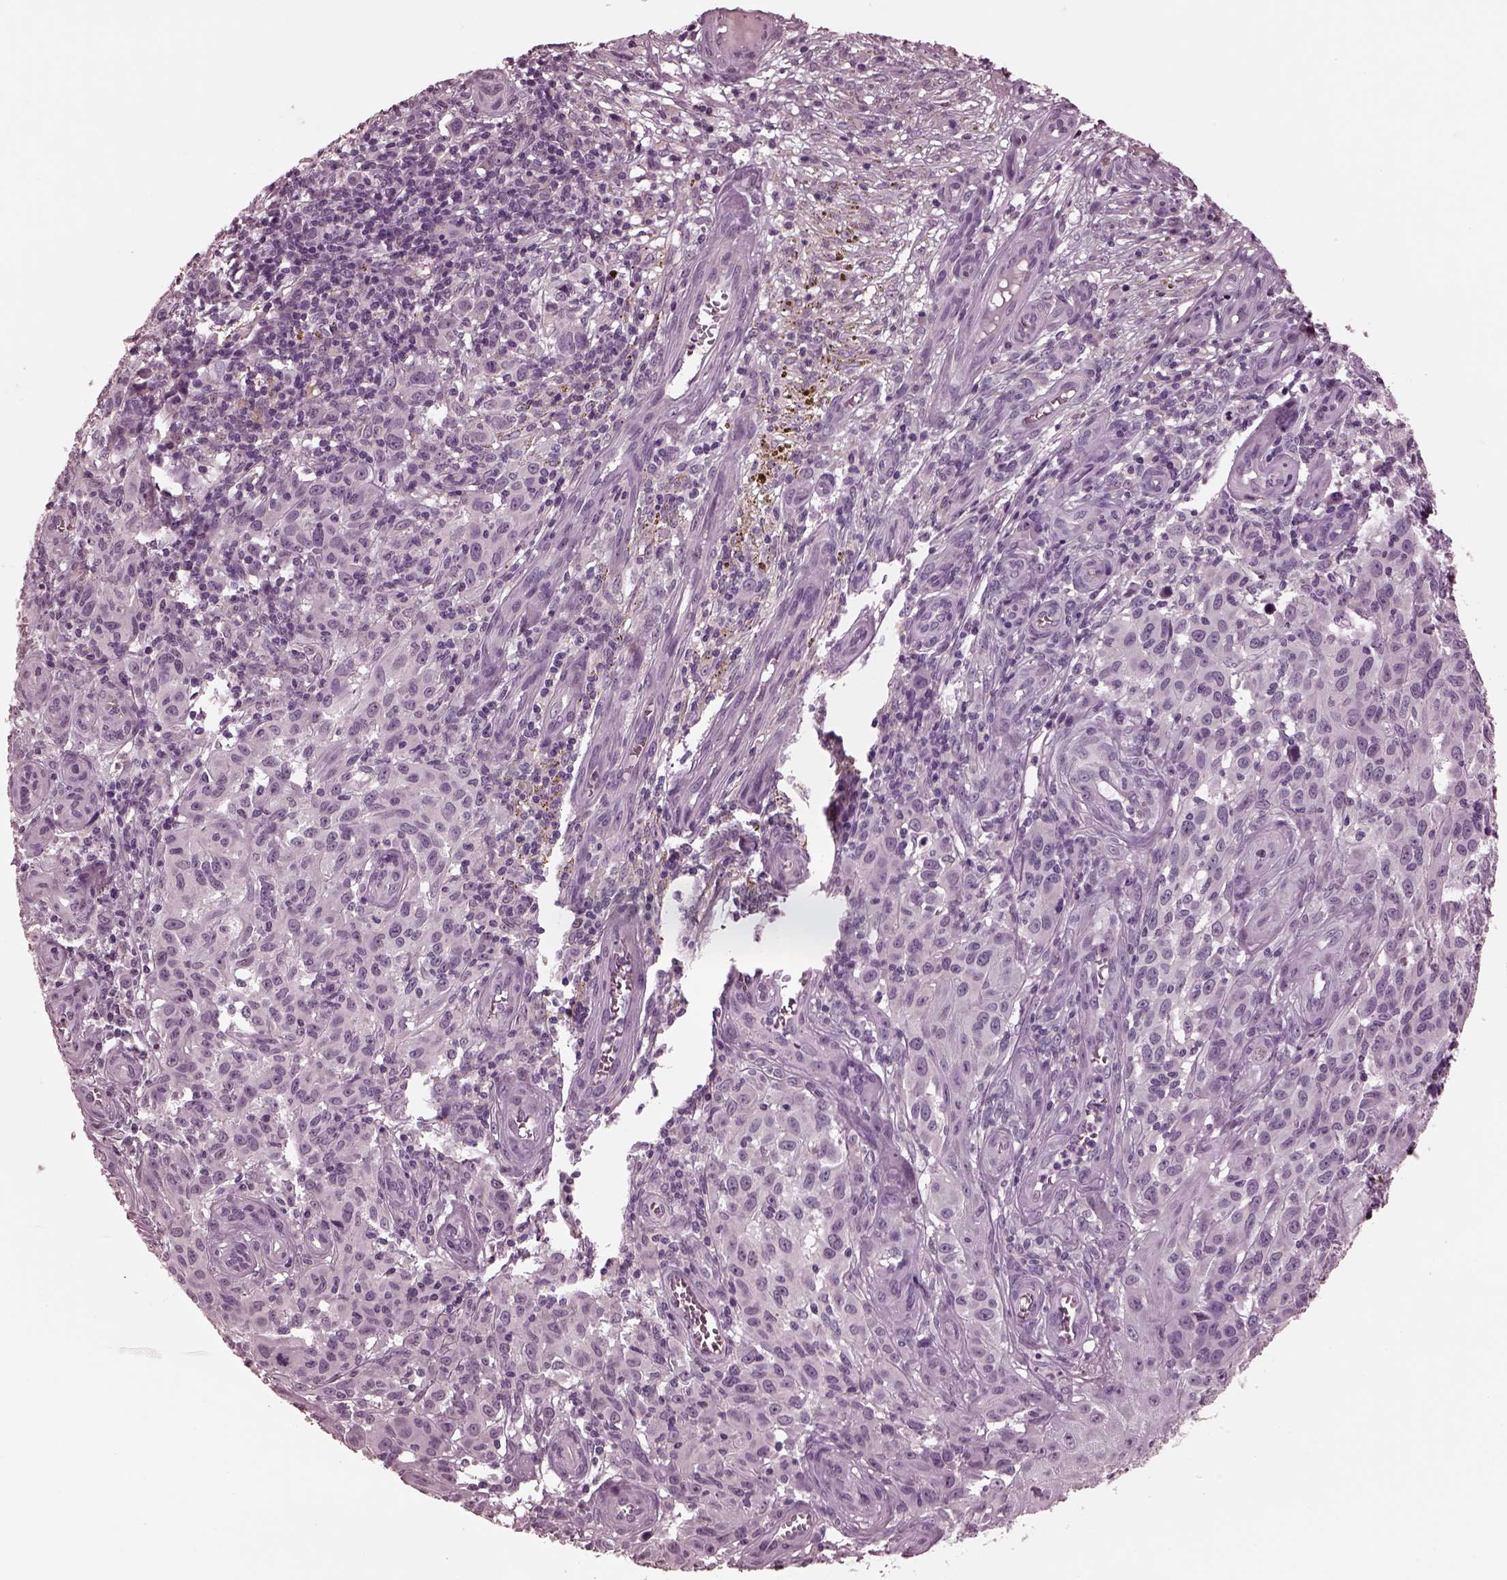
{"staining": {"intensity": "negative", "quantity": "none", "location": "none"}, "tissue": "melanoma", "cell_type": "Tumor cells", "image_type": "cancer", "snomed": [{"axis": "morphology", "description": "Malignant melanoma, NOS"}, {"axis": "topography", "description": "Skin"}], "caption": "Tumor cells show no significant protein expression in malignant melanoma.", "gene": "CGA", "patient": {"sex": "female", "age": 53}}